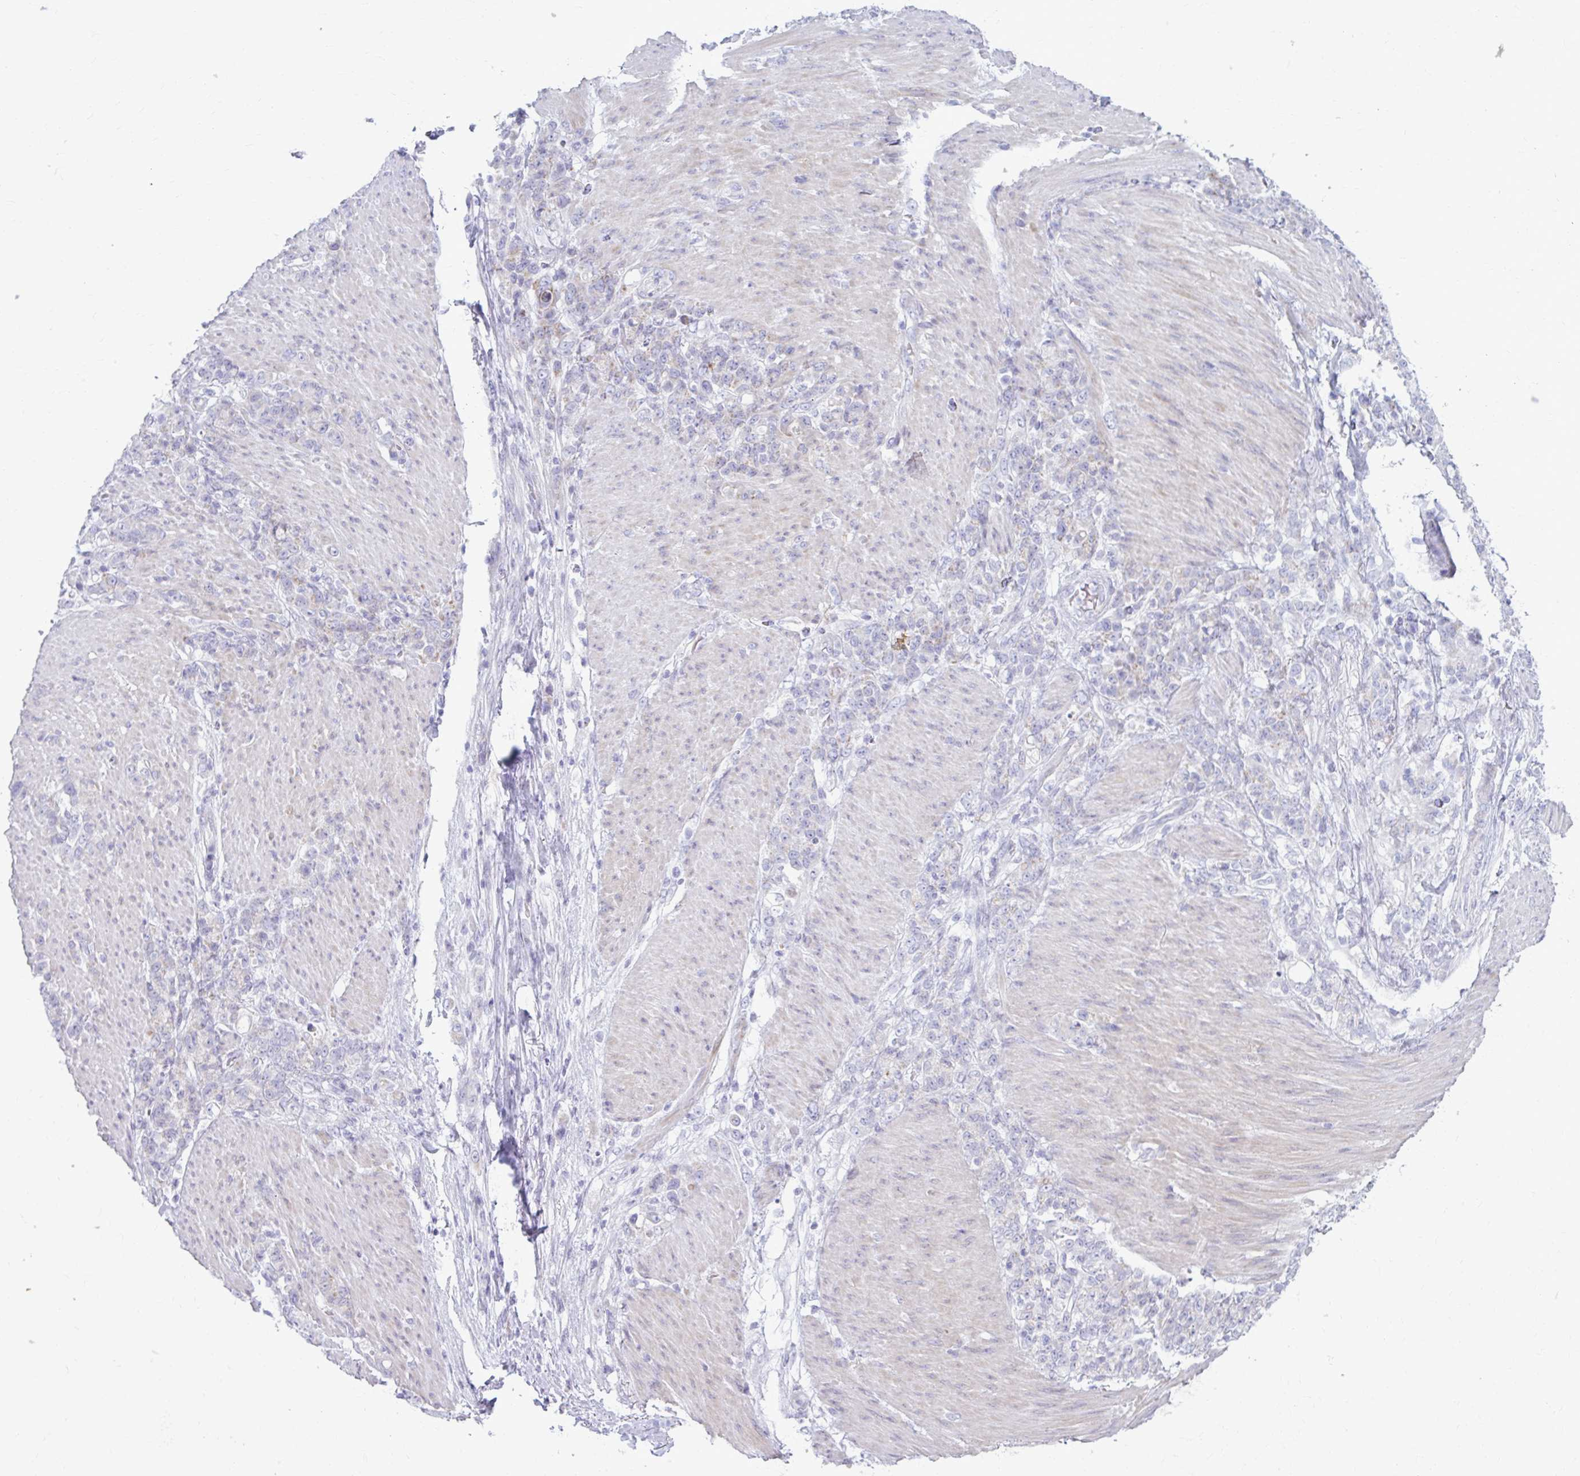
{"staining": {"intensity": "negative", "quantity": "none", "location": "none"}, "tissue": "stomach cancer", "cell_type": "Tumor cells", "image_type": "cancer", "snomed": [{"axis": "morphology", "description": "Adenocarcinoma, NOS"}, {"axis": "topography", "description": "Stomach"}], "caption": "Protein analysis of stomach cancer (adenocarcinoma) exhibits no significant positivity in tumor cells.", "gene": "MSMO1", "patient": {"sex": "female", "age": 79}}